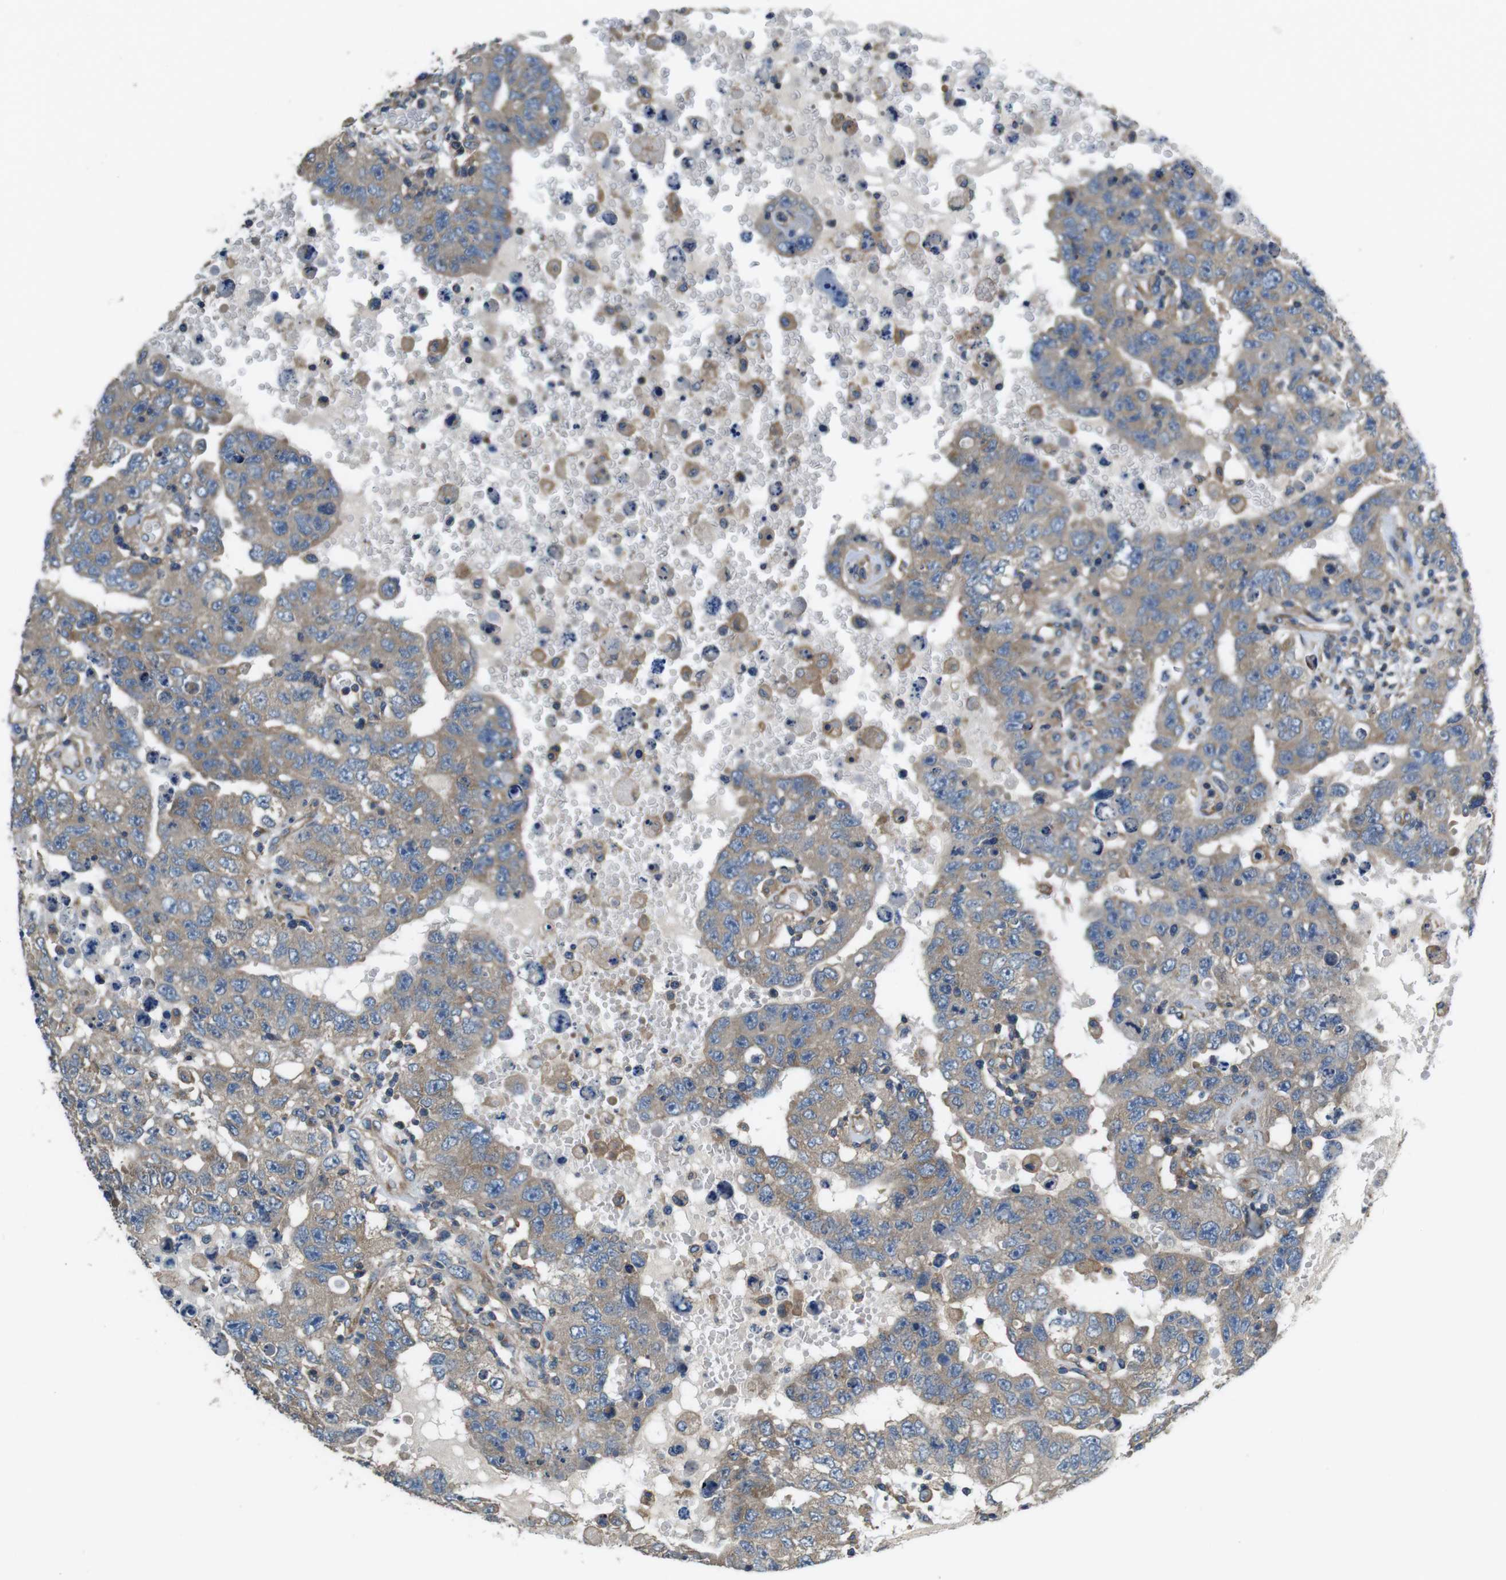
{"staining": {"intensity": "weak", "quantity": "25%-75%", "location": "cytoplasmic/membranous"}, "tissue": "testis cancer", "cell_type": "Tumor cells", "image_type": "cancer", "snomed": [{"axis": "morphology", "description": "Carcinoma, Embryonal, NOS"}, {"axis": "topography", "description": "Testis"}], "caption": "Immunohistochemical staining of human embryonal carcinoma (testis) demonstrates low levels of weak cytoplasmic/membranous staining in about 25%-75% of tumor cells.", "gene": "DENND4C", "patient": {"sex": "male", "age": 26}}